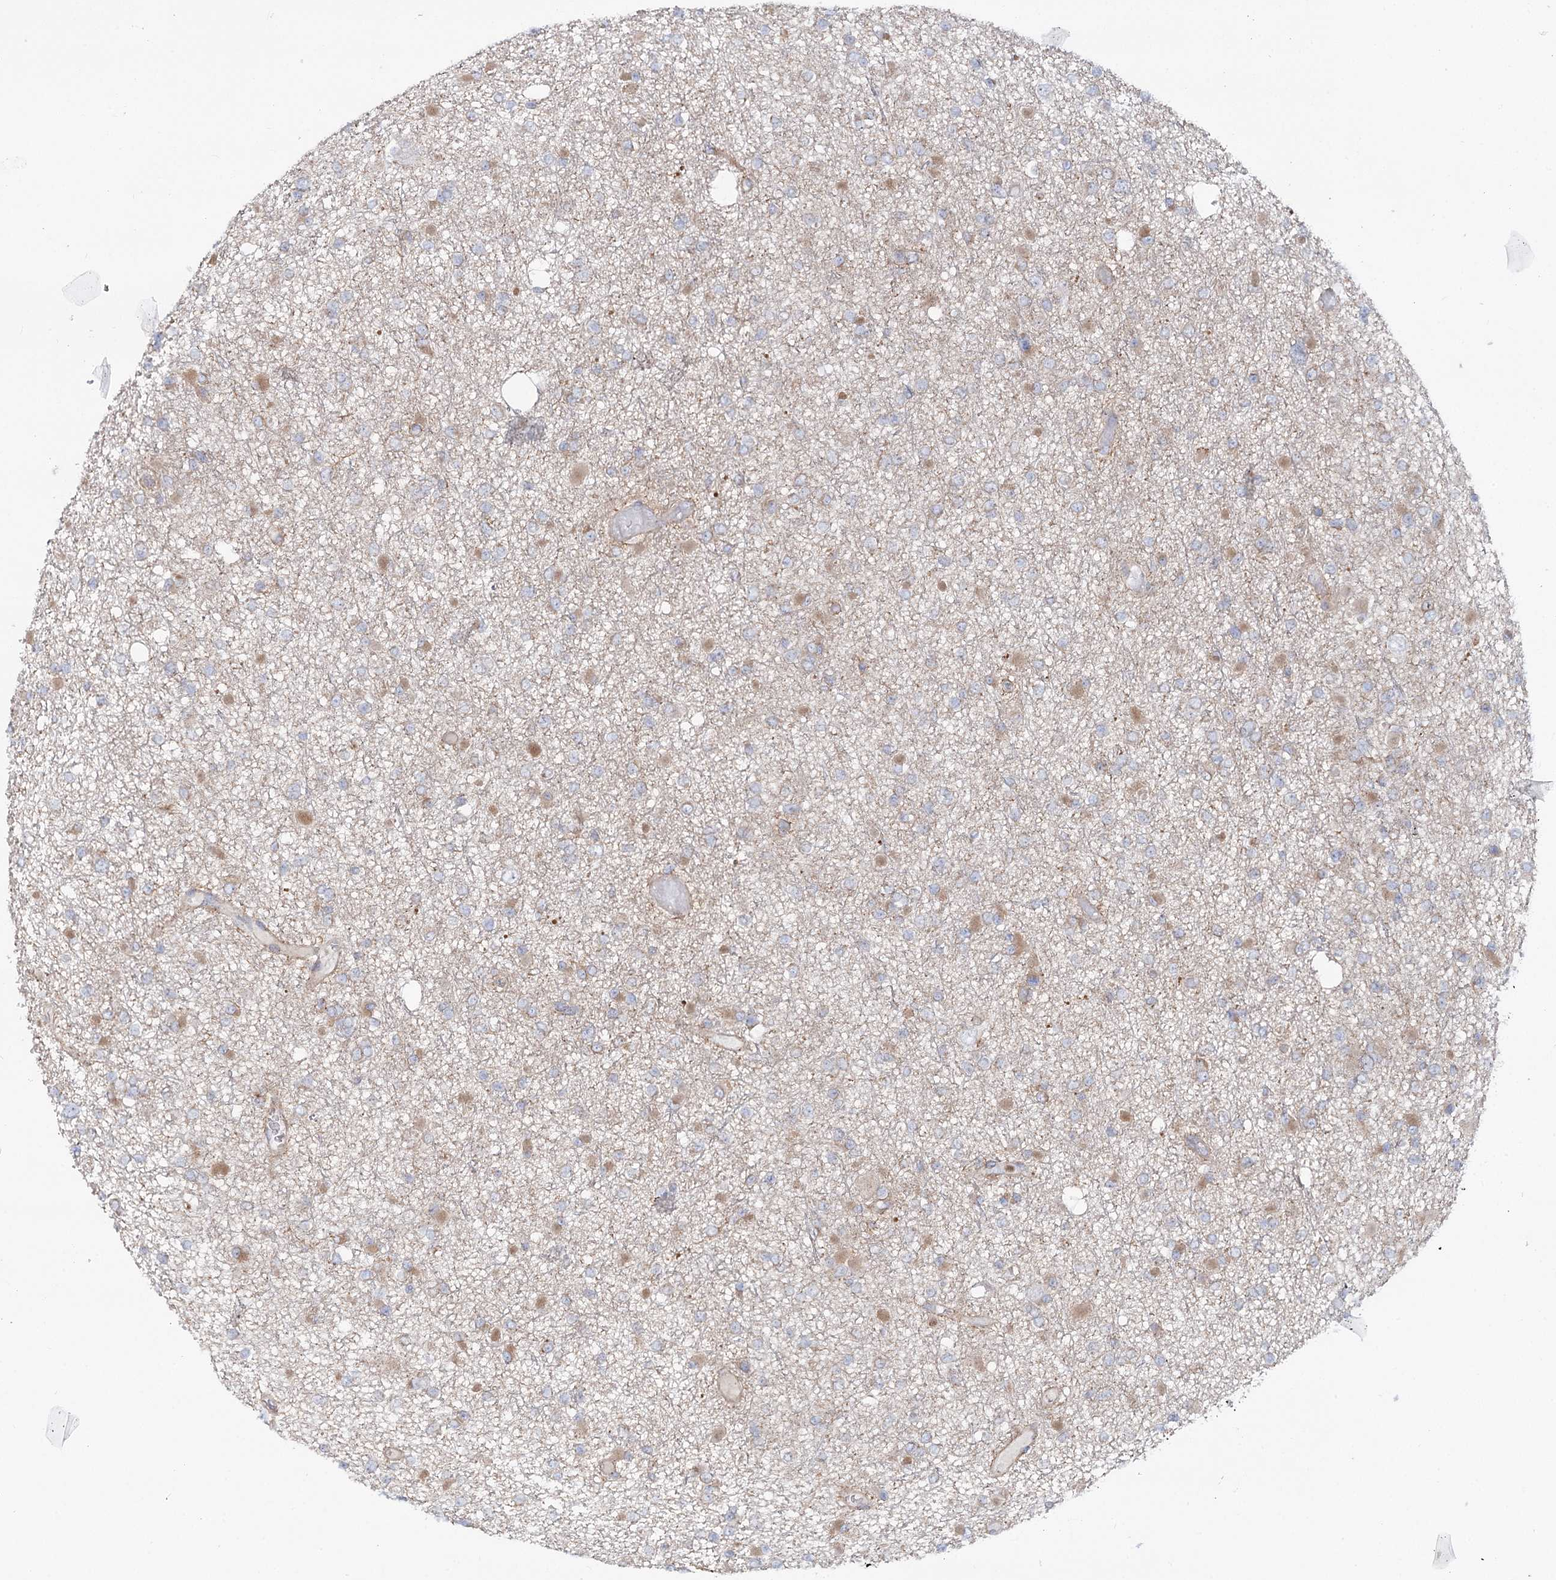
{"staining": {"intensity": "moderate", "quantity": "25%-75%", "location": "cytoplasmic/membranous"}, "tissue": "glioma", "cell_type": "Tumor cells", "image_type": "cancer", "snomed": [{"axis": "morphology", "description": "Glioma, malignant, Low grade"}, {"axis": "topography", "description": "Brain"}], "caption": "Protein analysis of glioma tissue shows moderate cytoplasmic/membranous expression in approximately 25%-75% of tumor cells. Nuclei are stained in blue.", "gene": "SCN11A", "patient": {"sex": "female", "age": 22}}